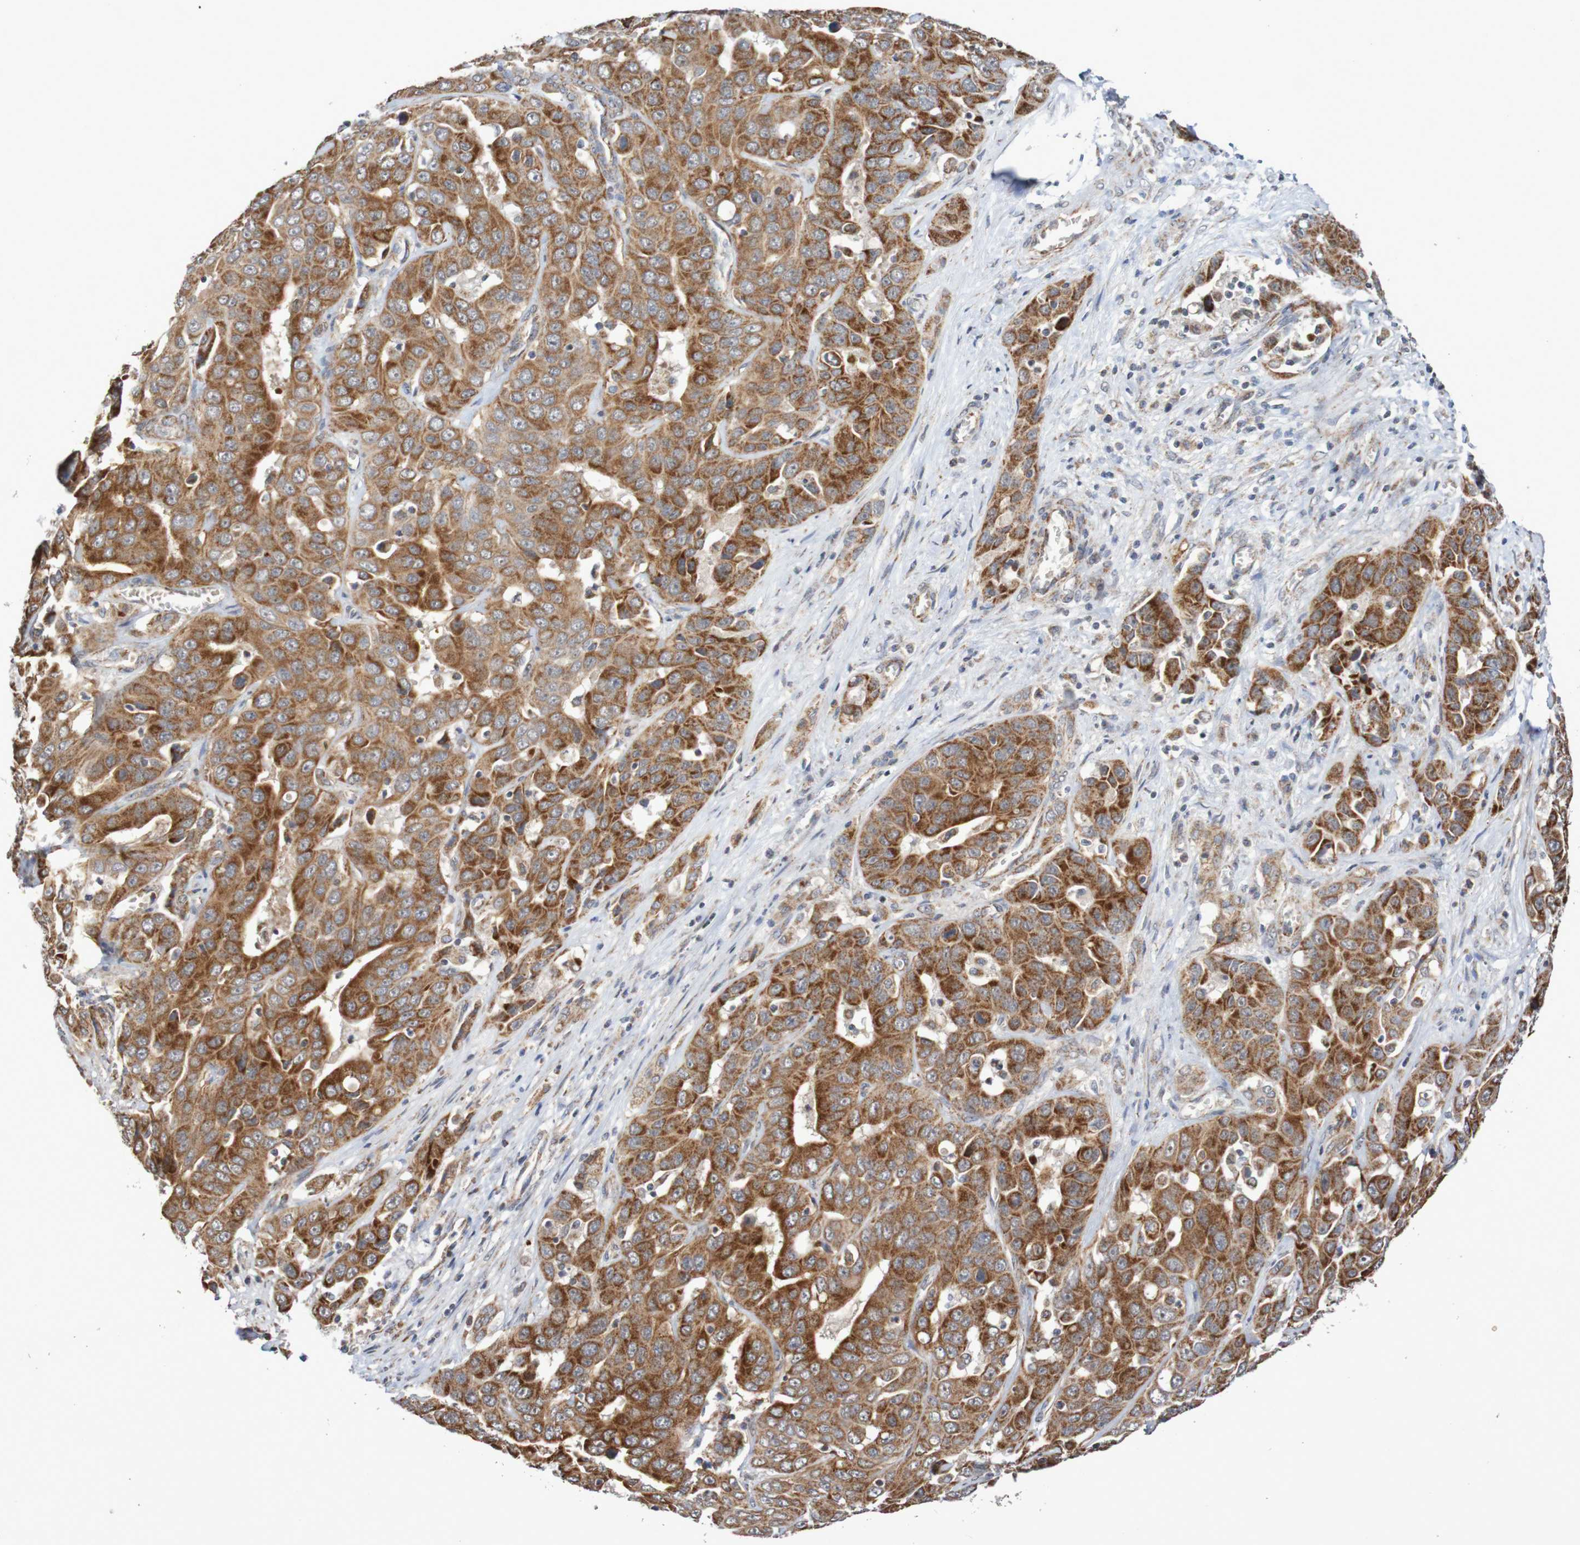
{"staining": {"intensity": "moderate", "quantity": ">75%", "location": "cytoplasmic/membranous"}, "tissue": "liver cancer", "cell_type": "Tumor cells", "image_type": "cancer", "snomed": [{"axis": "morphology", "description": "Cholangiocarcinoma"}, {"axis": "topography", "description": "Liver"}], "caption": "The immunohistochemical stain labels moderate cytoplasmic/membranous positivity in tumor cells of liver cholangiocarcinoma tissue.", "gene": "DVL1", "patient": {"sex": "female", "age": 52}}